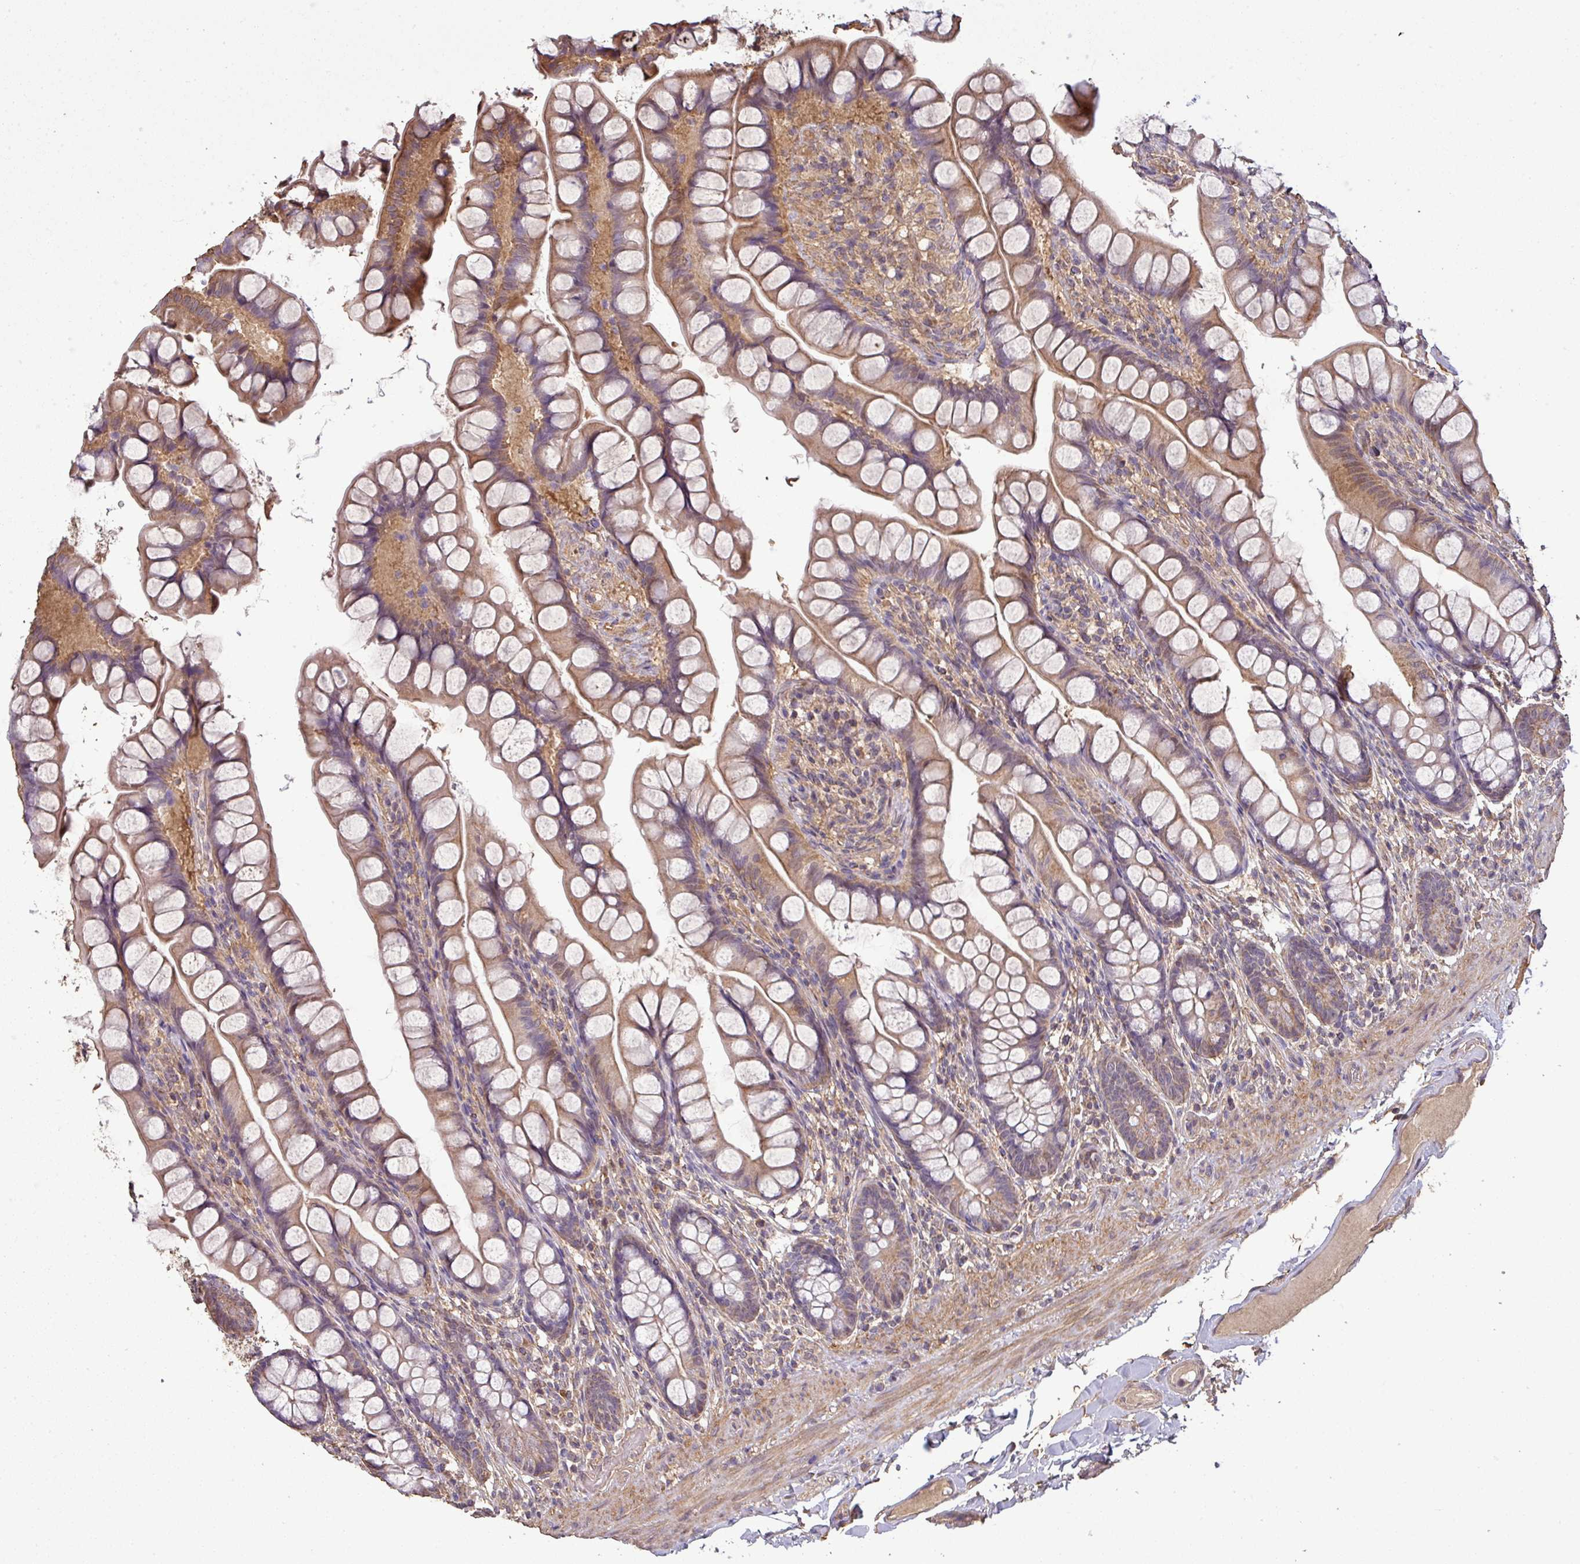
{"staining": {"intensity": "moderate", "quantity": ">75%", "location": "cytoplasmic/membranous"}, "tissue": "small intestine", "cell_type": "Glandular cells", "image_type": "normal", "snomed": [{"axis": "morphology", "description": "Normal tissue, NOS"}, {"axis": "topography", "description": "Small intestine"}], "caption": "A photomicrograph of human small intestine stained for a protein exhibits moderate cytoplasmic/membranous brown staining in glandular cells. Nuclei are stained in blue.", "gene": "ISLR", "patient": {"sex": "male", "age": 70}}